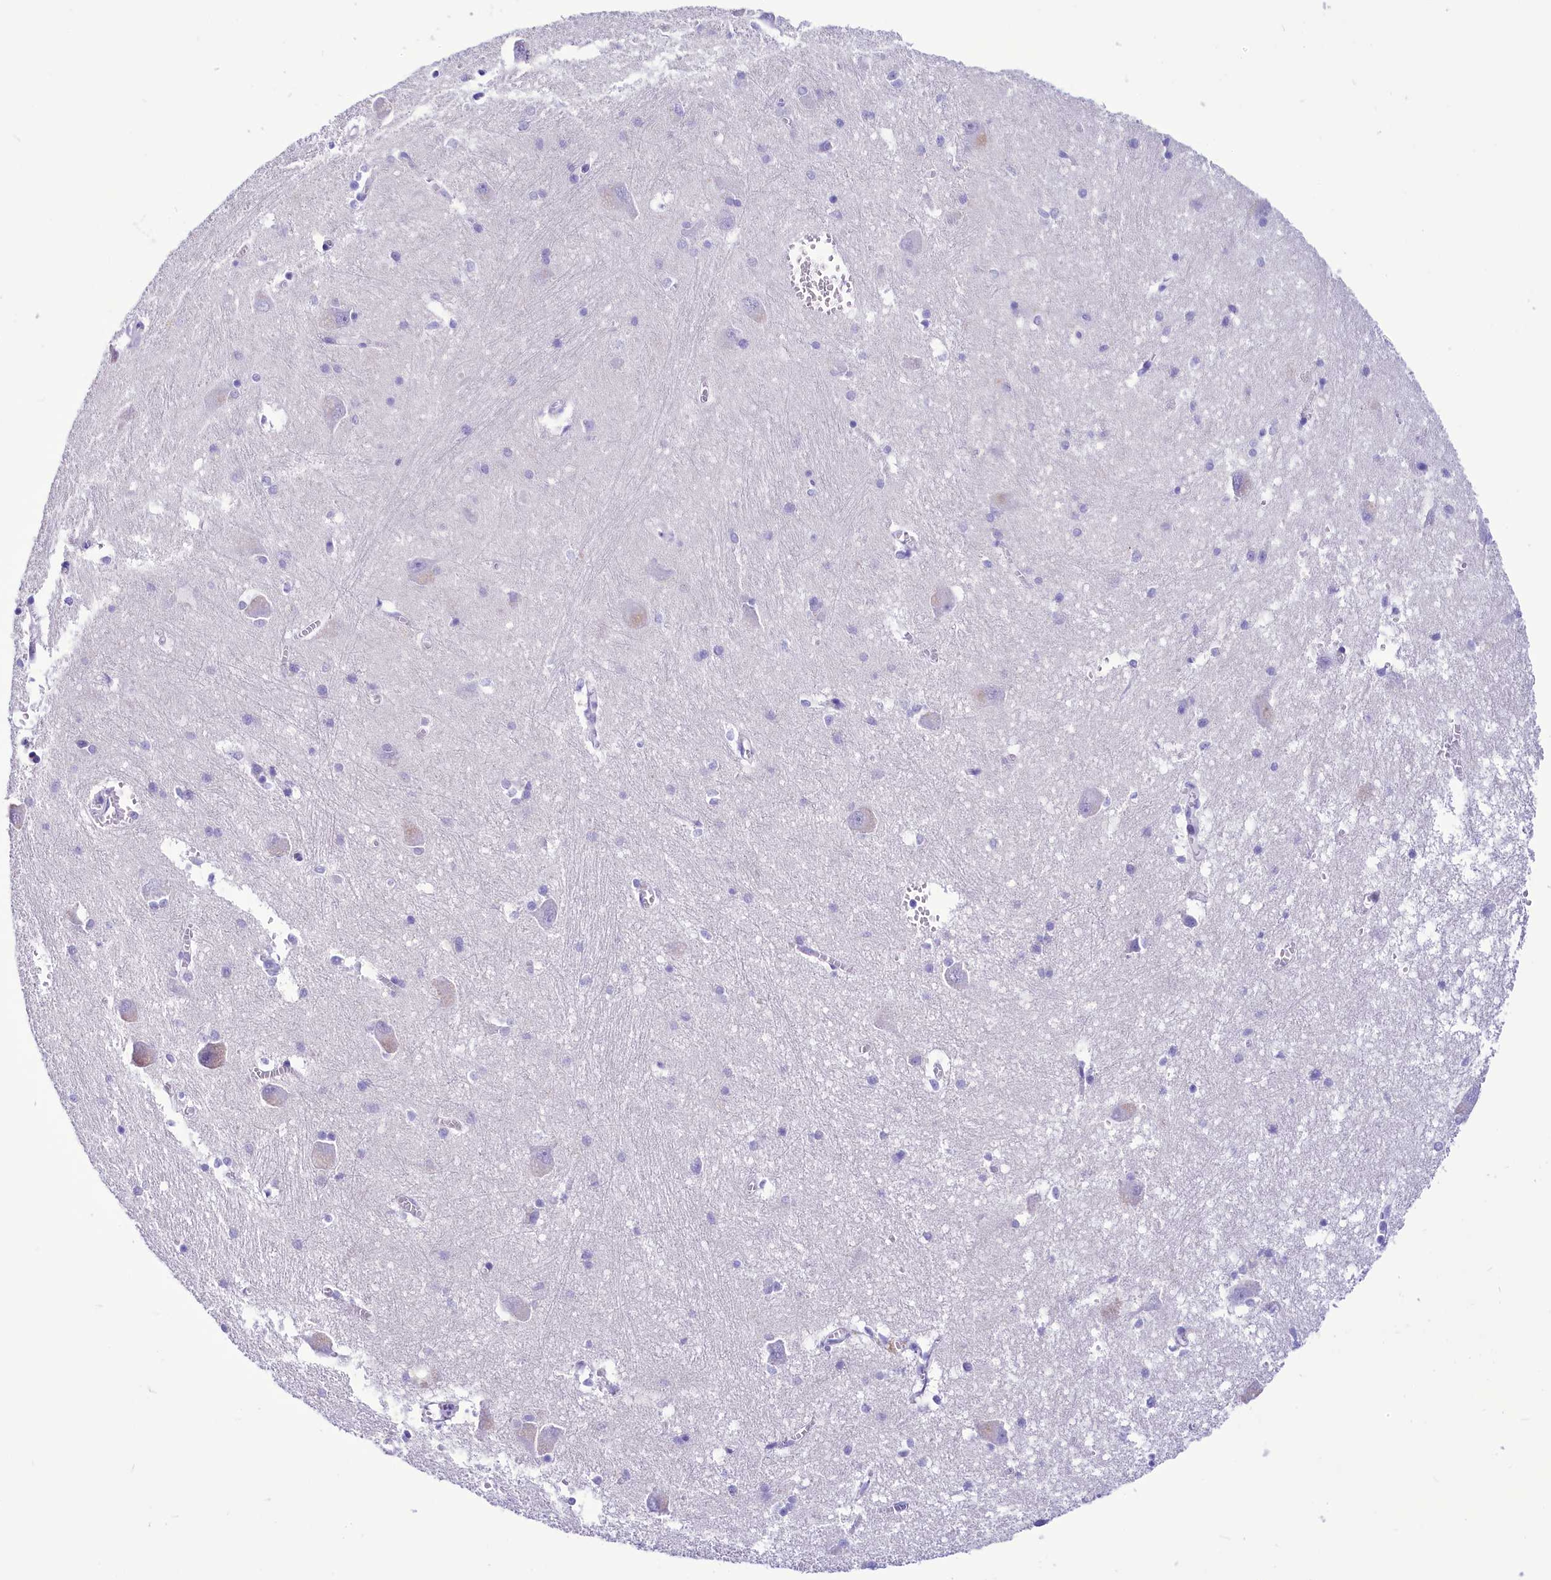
{"staining": {"intensity": "negative", "quantity": "none", "location": "none"}, "tissue": "caudate", "cell_type": "Glial cells", "image_type": "normal", "snomed": [{"axis": "morphology", "description": "Normal tissue, NOS"}, {"axis": "topography", "description": "Lateral ventricle wall"}], "caption": "A micrograph of caudate stained for a protein demonstrates no brown staining in glial cells.", "gene": "TTC36", "patient": {"sex": "male", "age": 37}}